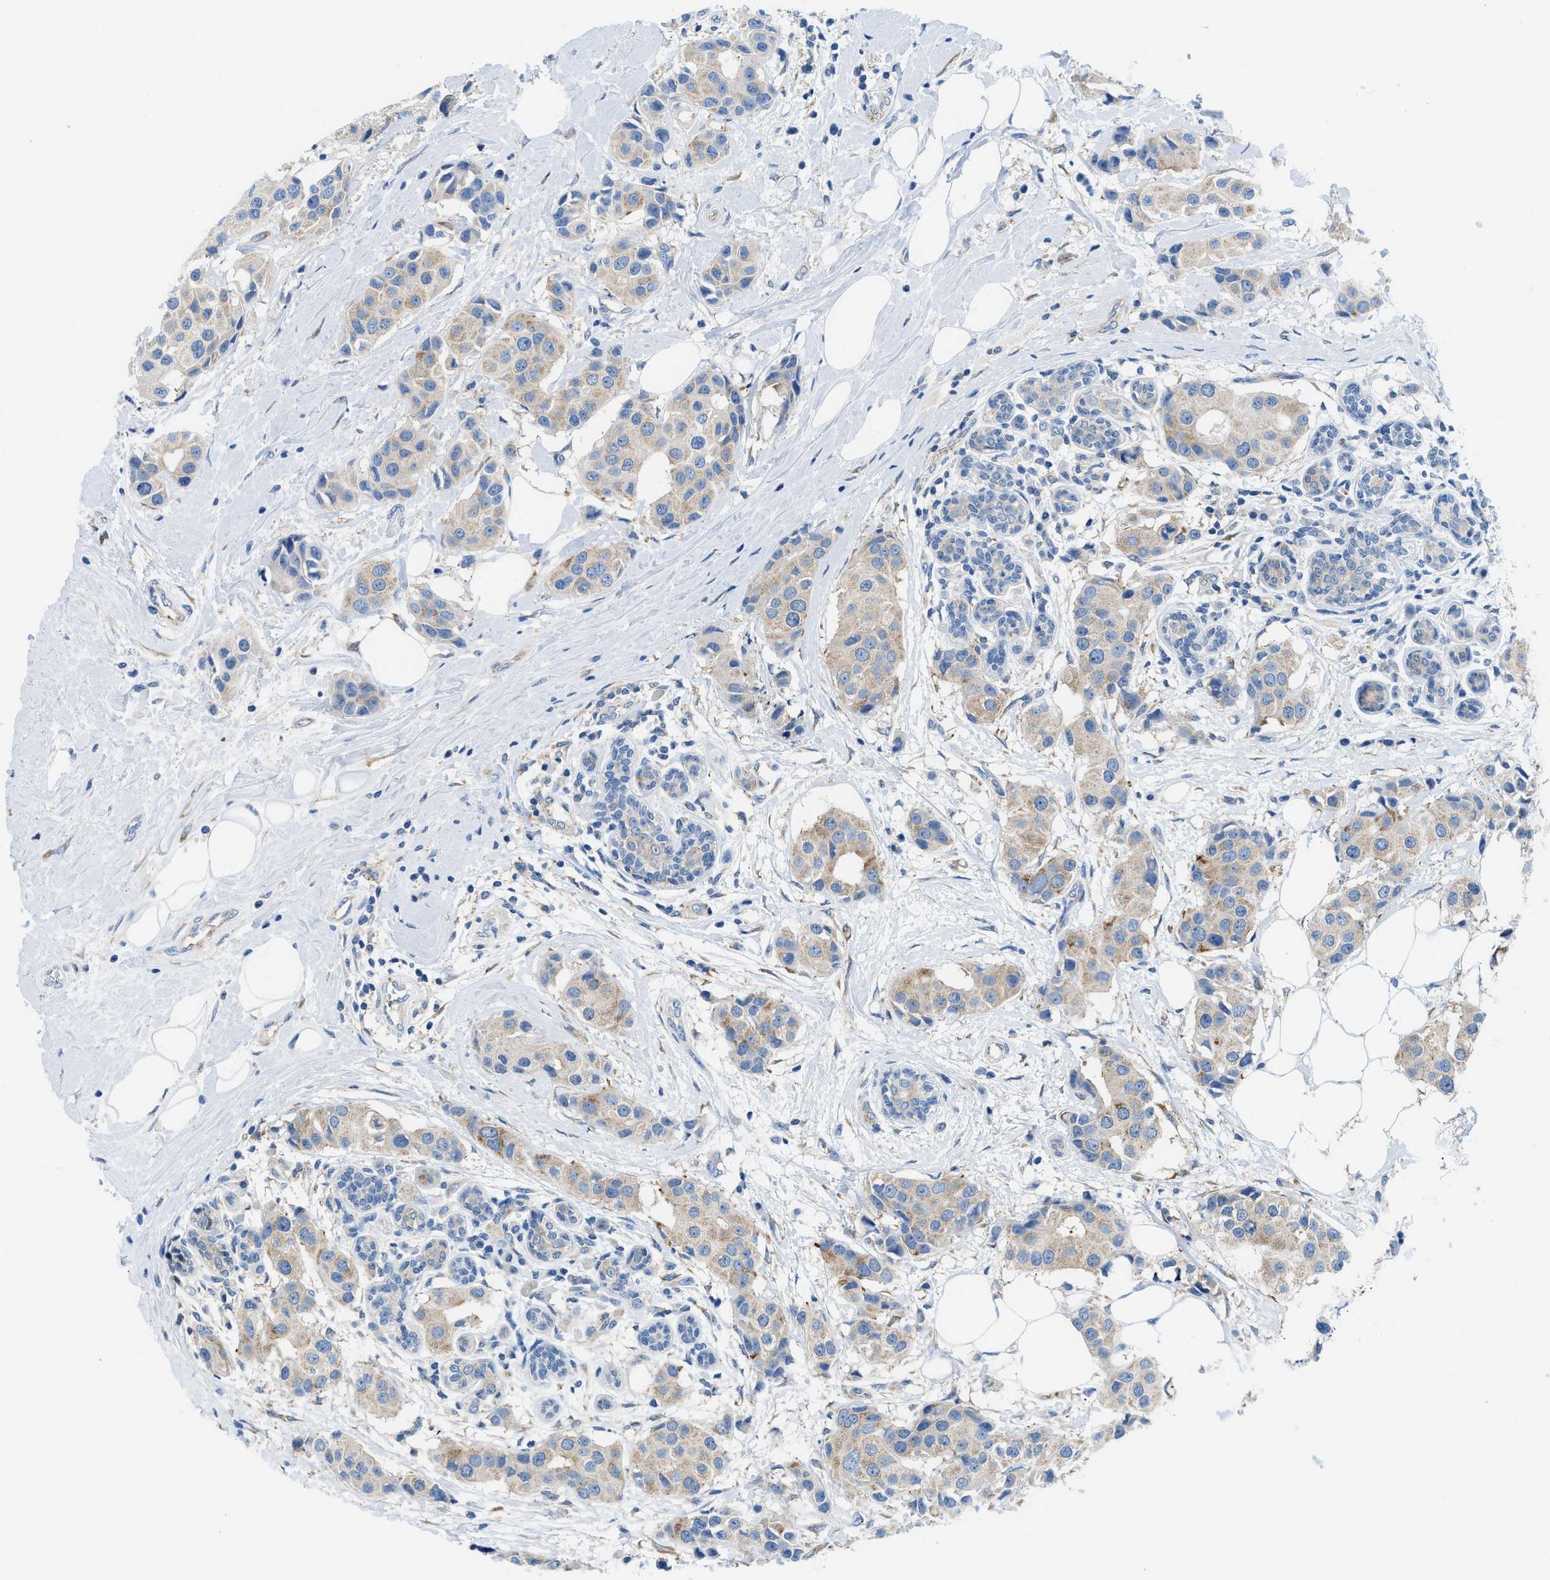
{"staining": {"intensity": "weak", "quantity": ">75%", "location": "cytoplasmic/membranous"}, "tissue": "breast cancer", "cell_type": "Tumor cells", "image_type": "cancer", "snomed": [{"axis": "morphology", "description": "Normal tissue, NOS"}, {"axis": "morphology", "description": "Duct carcinoma"}, {"axis": "topography", "description": "Breast"}], "caption": "Immunohistochemistry (IHC) of human breast cancer displays low levels of weak cytoplasmic/membranous staining in approximately >75% of tumor cells. The staining is performed using DAB brown chromogen to label protein expression. The nuclei are counter-stained blue using hematoxylin.", "gene": "BNC2", "patient": {"sex": "female", "age": 39}}